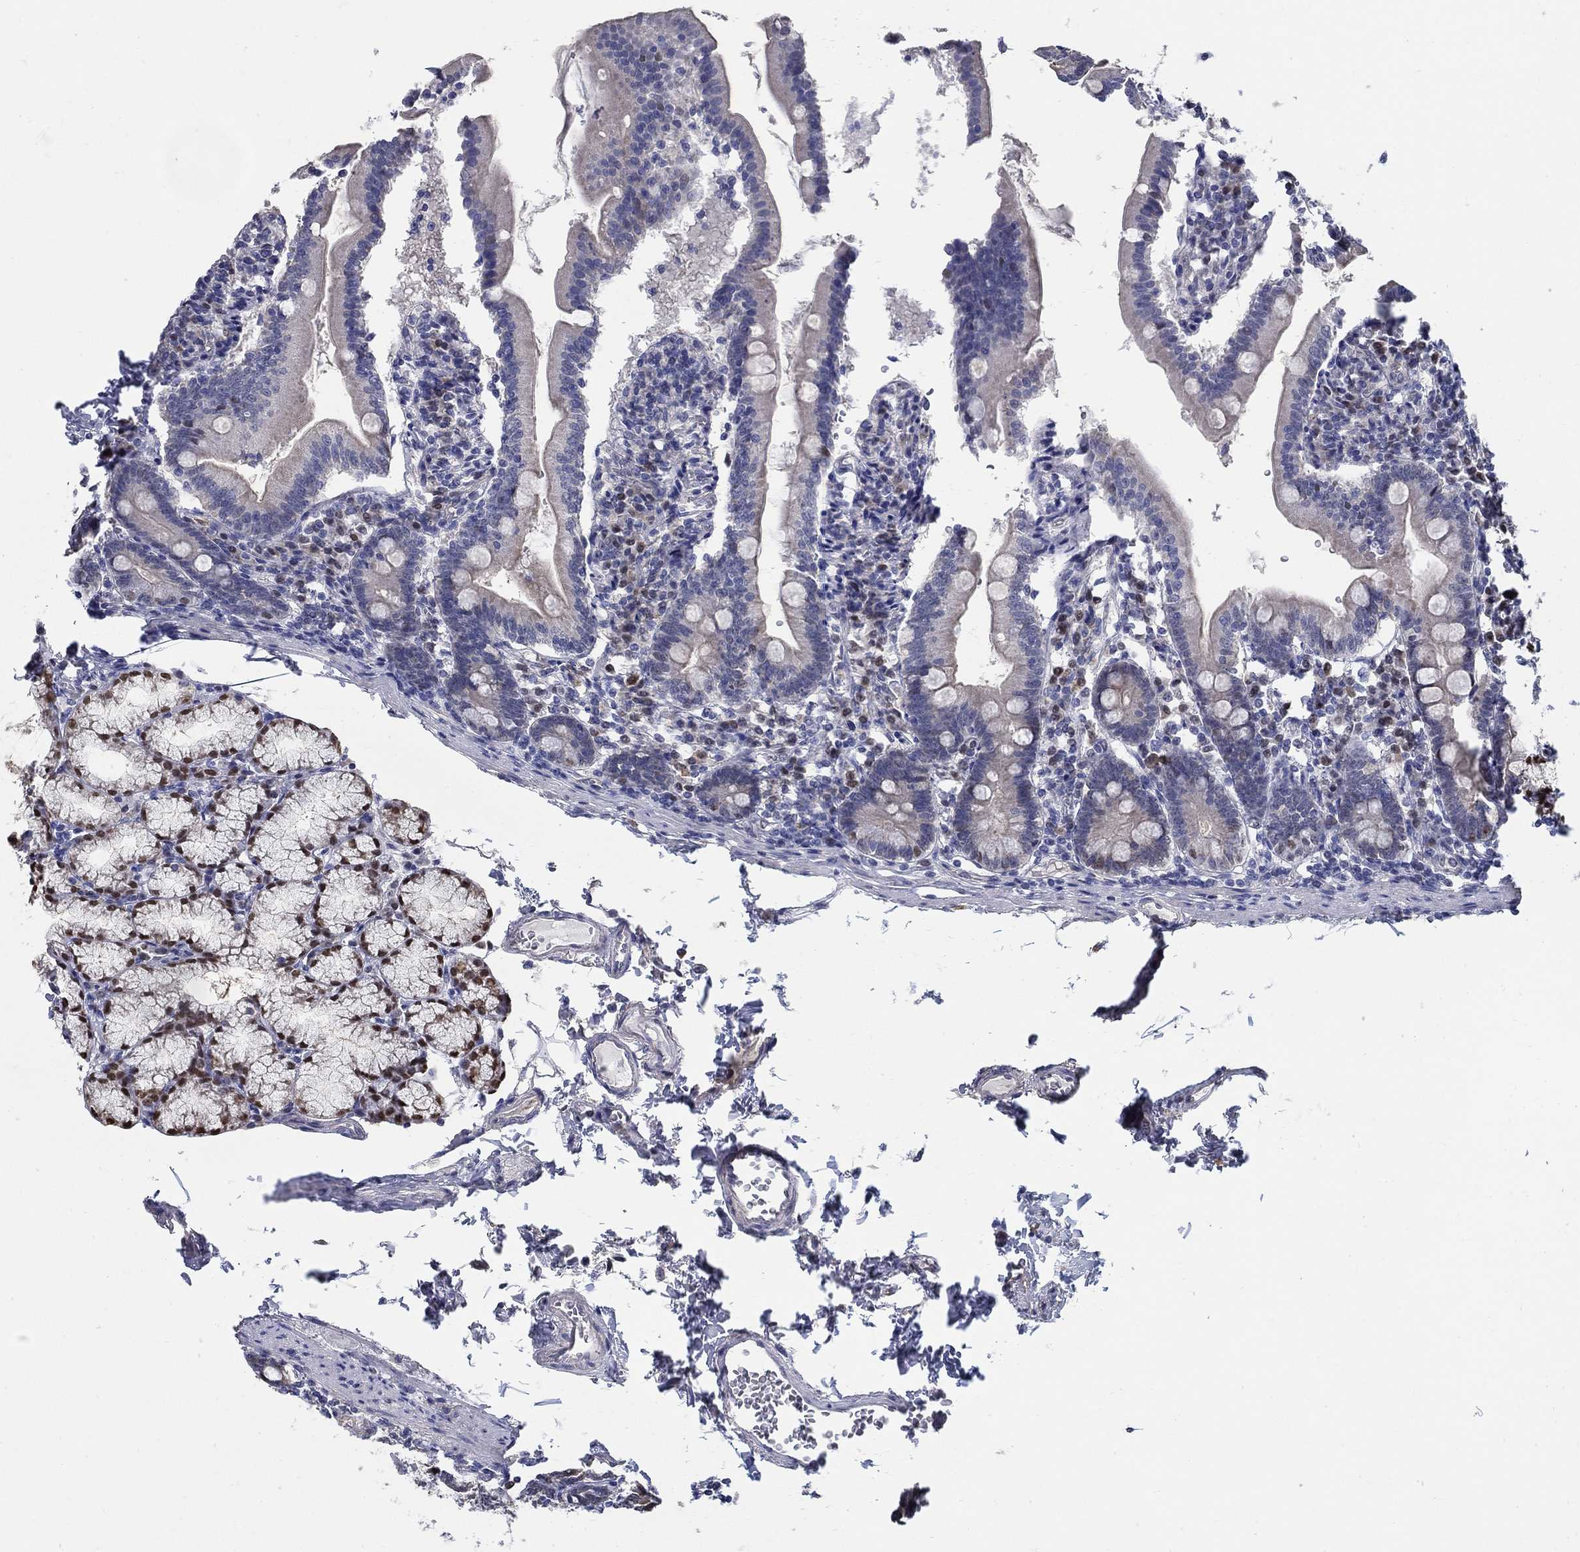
{"staining": {"intensity": "strong", "quantity": "<25%", "location": "nuclear"}, "tissue": "duodenum", "cell_type": "Glandular cells", "image_type": "normal", "snomed": [{"axis": "morphology", "description": "Normal tissue, NOS"}, {"axis": "topography", "description": "Duodenum"}], "caption": "IHC (DAB) staining of benign human duodenum demonstrates strong nuclear protein positivity in about <25% of glandular cells. Using DAB (3,3'-diaminobenzidine) (brown) and hematoxylin (blue) stains, captured at high magnification using brightfield microscopy.", "gene": "C16orf46", "patient": {"sex": "female", "age": 67}}